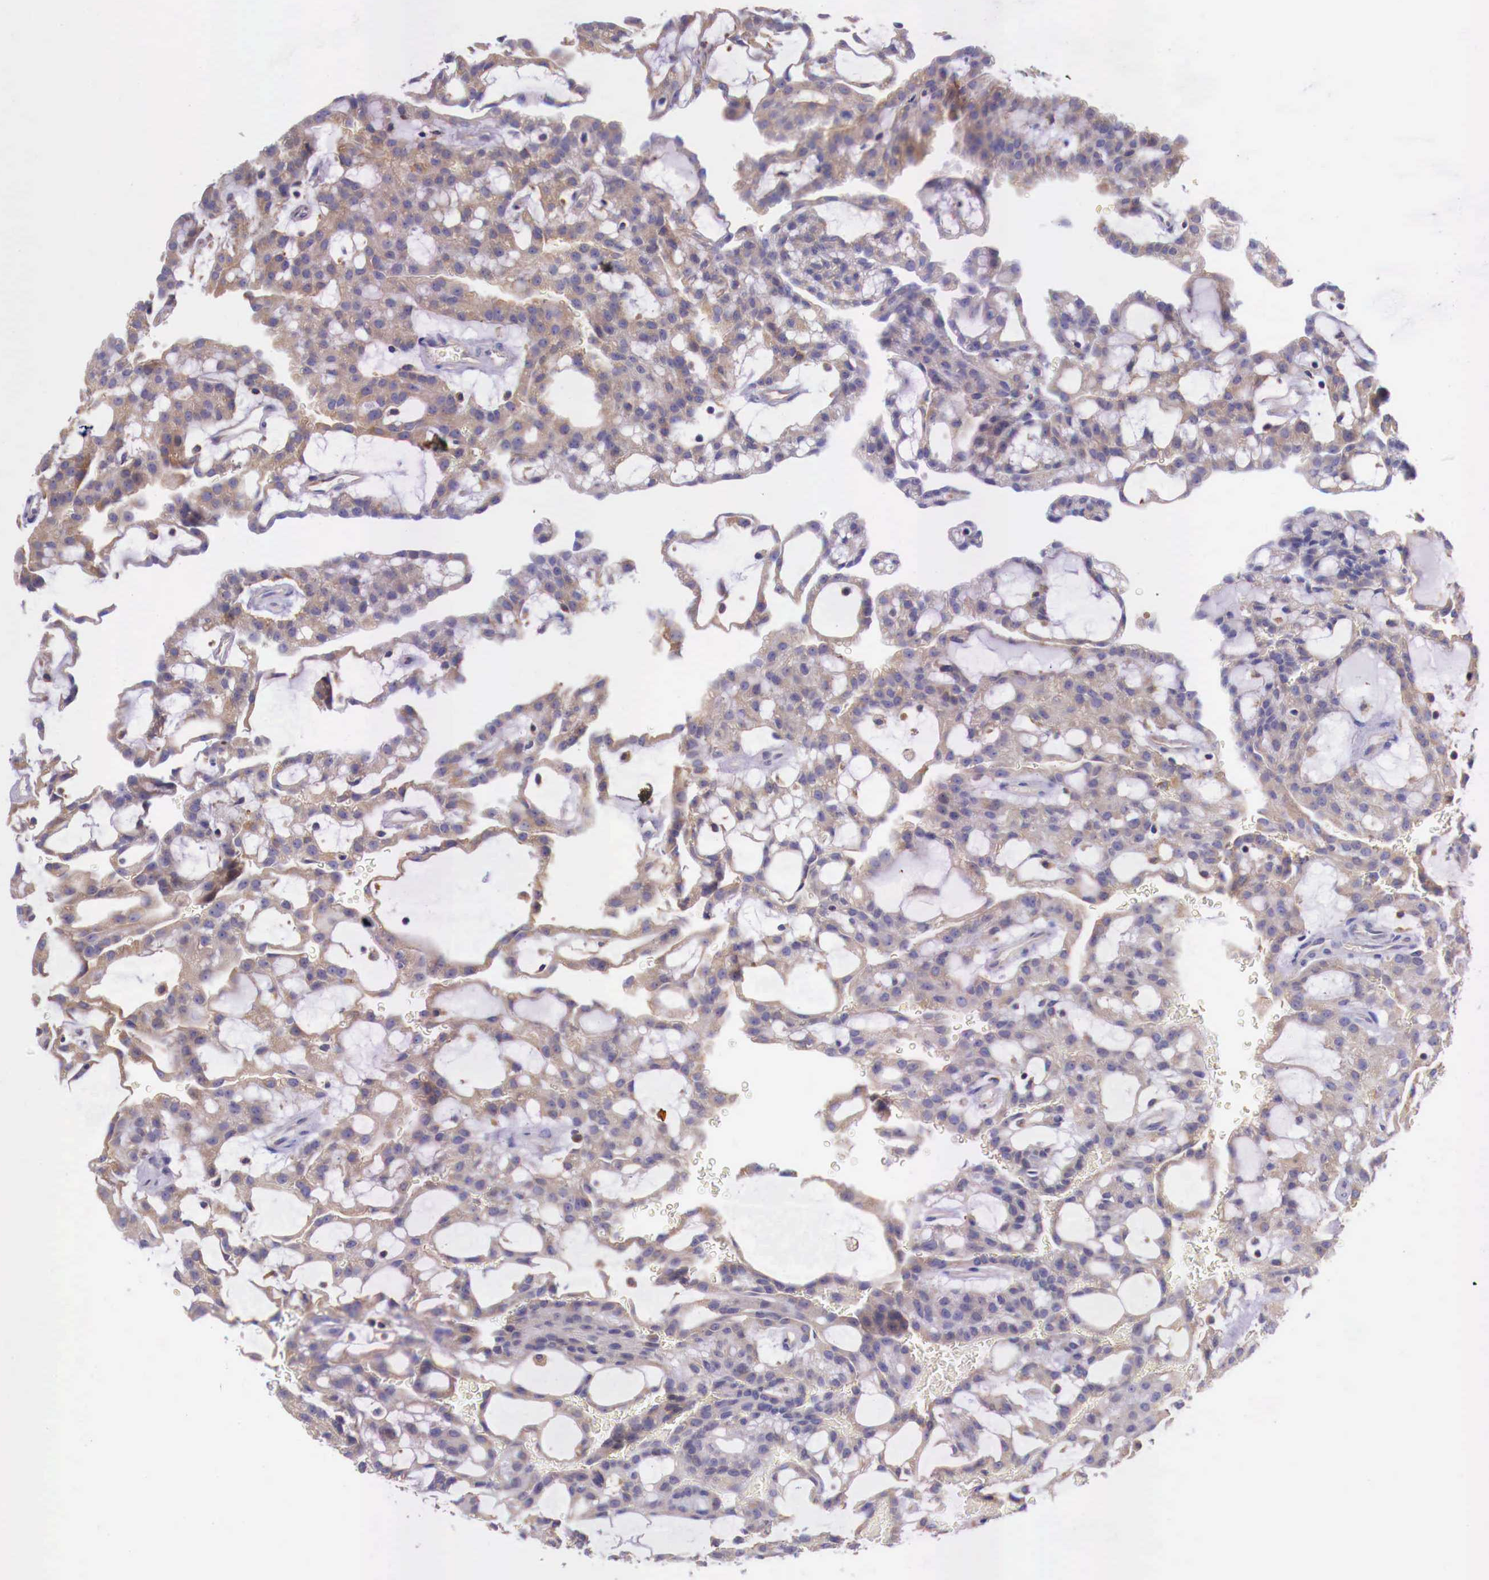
{"staining": {"intensity": "weak", "quantity": "25%-75%", "location": "cytoplasmic/membranous"}, "tissue": "renal cancer", "cell_type": "Tumor cells", "image_type": "cancer", "snomed": [{"axis": "morphology", "description": "Adenocarcinoma, NOS"}, {"axis": "topography", "description": "Kidney"}], "caption": "IHC image of renal cancer stained for a protein (brown), which demonstrates low levels of weak cytoplasmic/membranous positivity in about 25%-75% of tumor cells.", "gene": "GRIPAP1", "patient": {"sex": "male", "age": 63}}